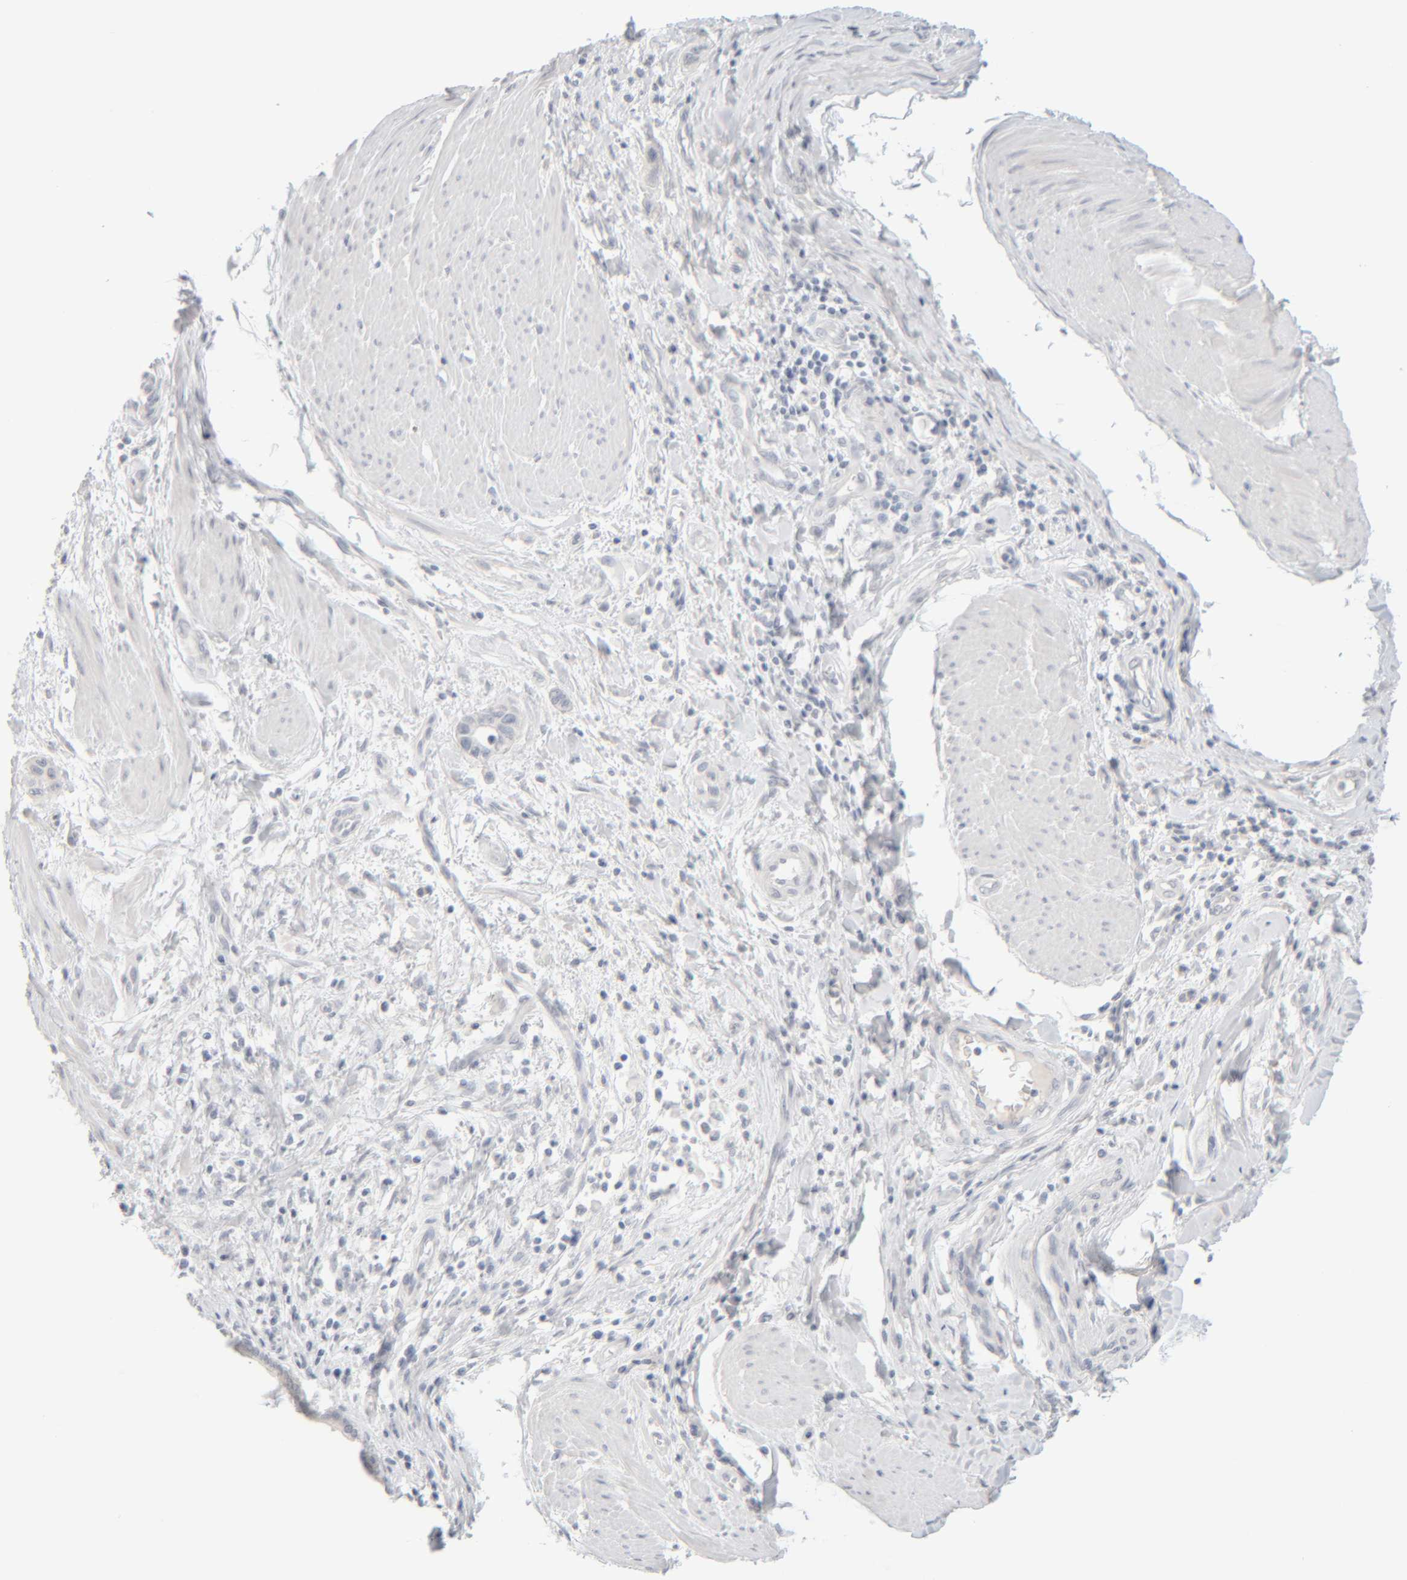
{"staining": {"intensity": "negative", "quantity": "none", "location": "none"}, "tissue": "pancreatic cancer", "cell_type": "Tumor cells", "image_type": "cancer", "snomed": [{"axis": "morphology", "description": "Adenocarcinoma, NOS"}, {"axis": "topography", "description": "Pancreas"}], "caption": "Protein analysis of pancreatic adenocarcinoma displays no significant positivity in tumor cells.", "gene": "RIDA", "patient": {"sex": "male", "age": 74}}